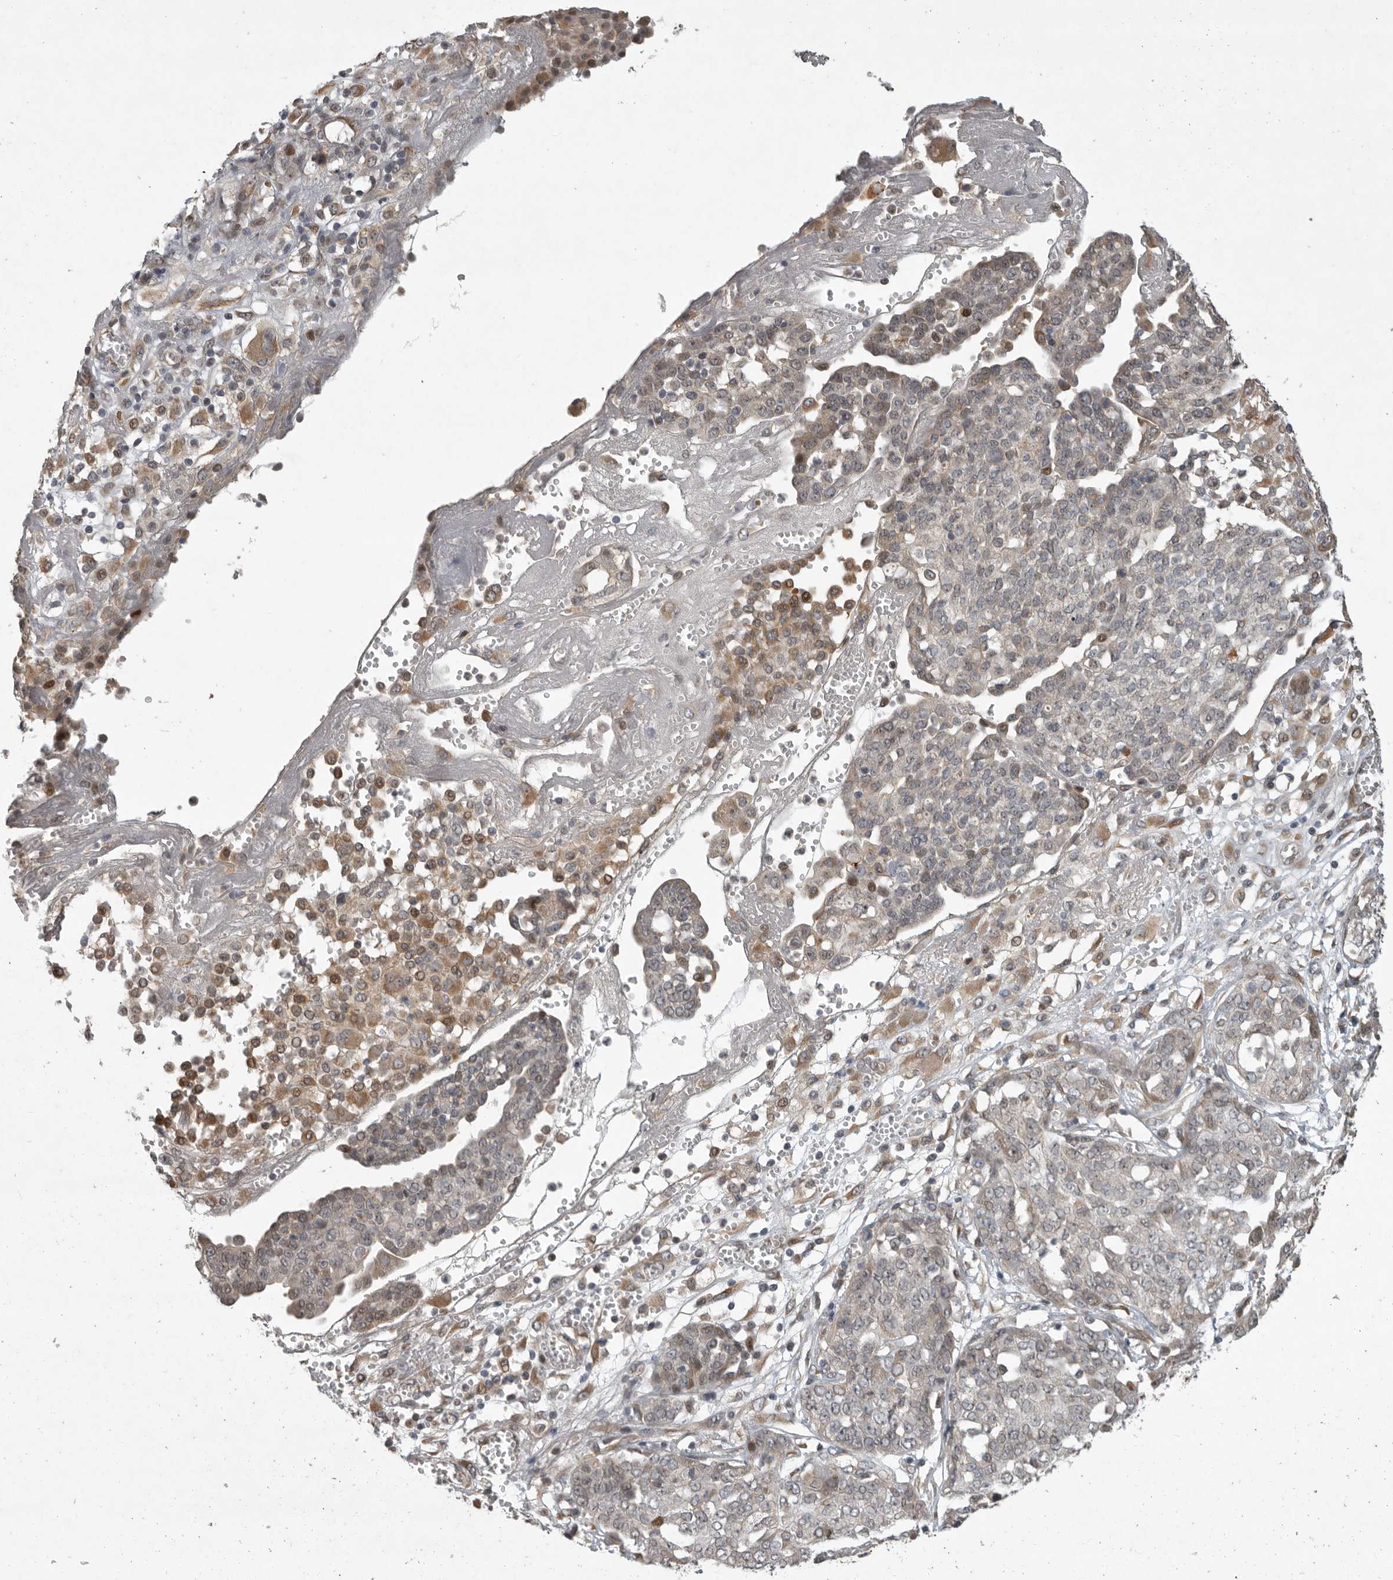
{"staining": {"intensity": "weak", "quantity": "<25%", "location": "cytoplasmic/membranous"}, "tissue": "ovarian cancer", "cell_type": "Tumor cells", "image_type": "cancer", "snomed": [{"axis": "morphology", "description": "Cystadenocarcinoma, serous, NOS"}, {"axis": "topography", "description": "Soft tissue"}, {"axis": "topography", "description": "Ovary"}], "caption": "This is an IHC histopathology image of ovarian cancer. There is no staining in tumor cells.", "gene": "MAN2A1", "patient": {"sex": "female", "age": 57}}